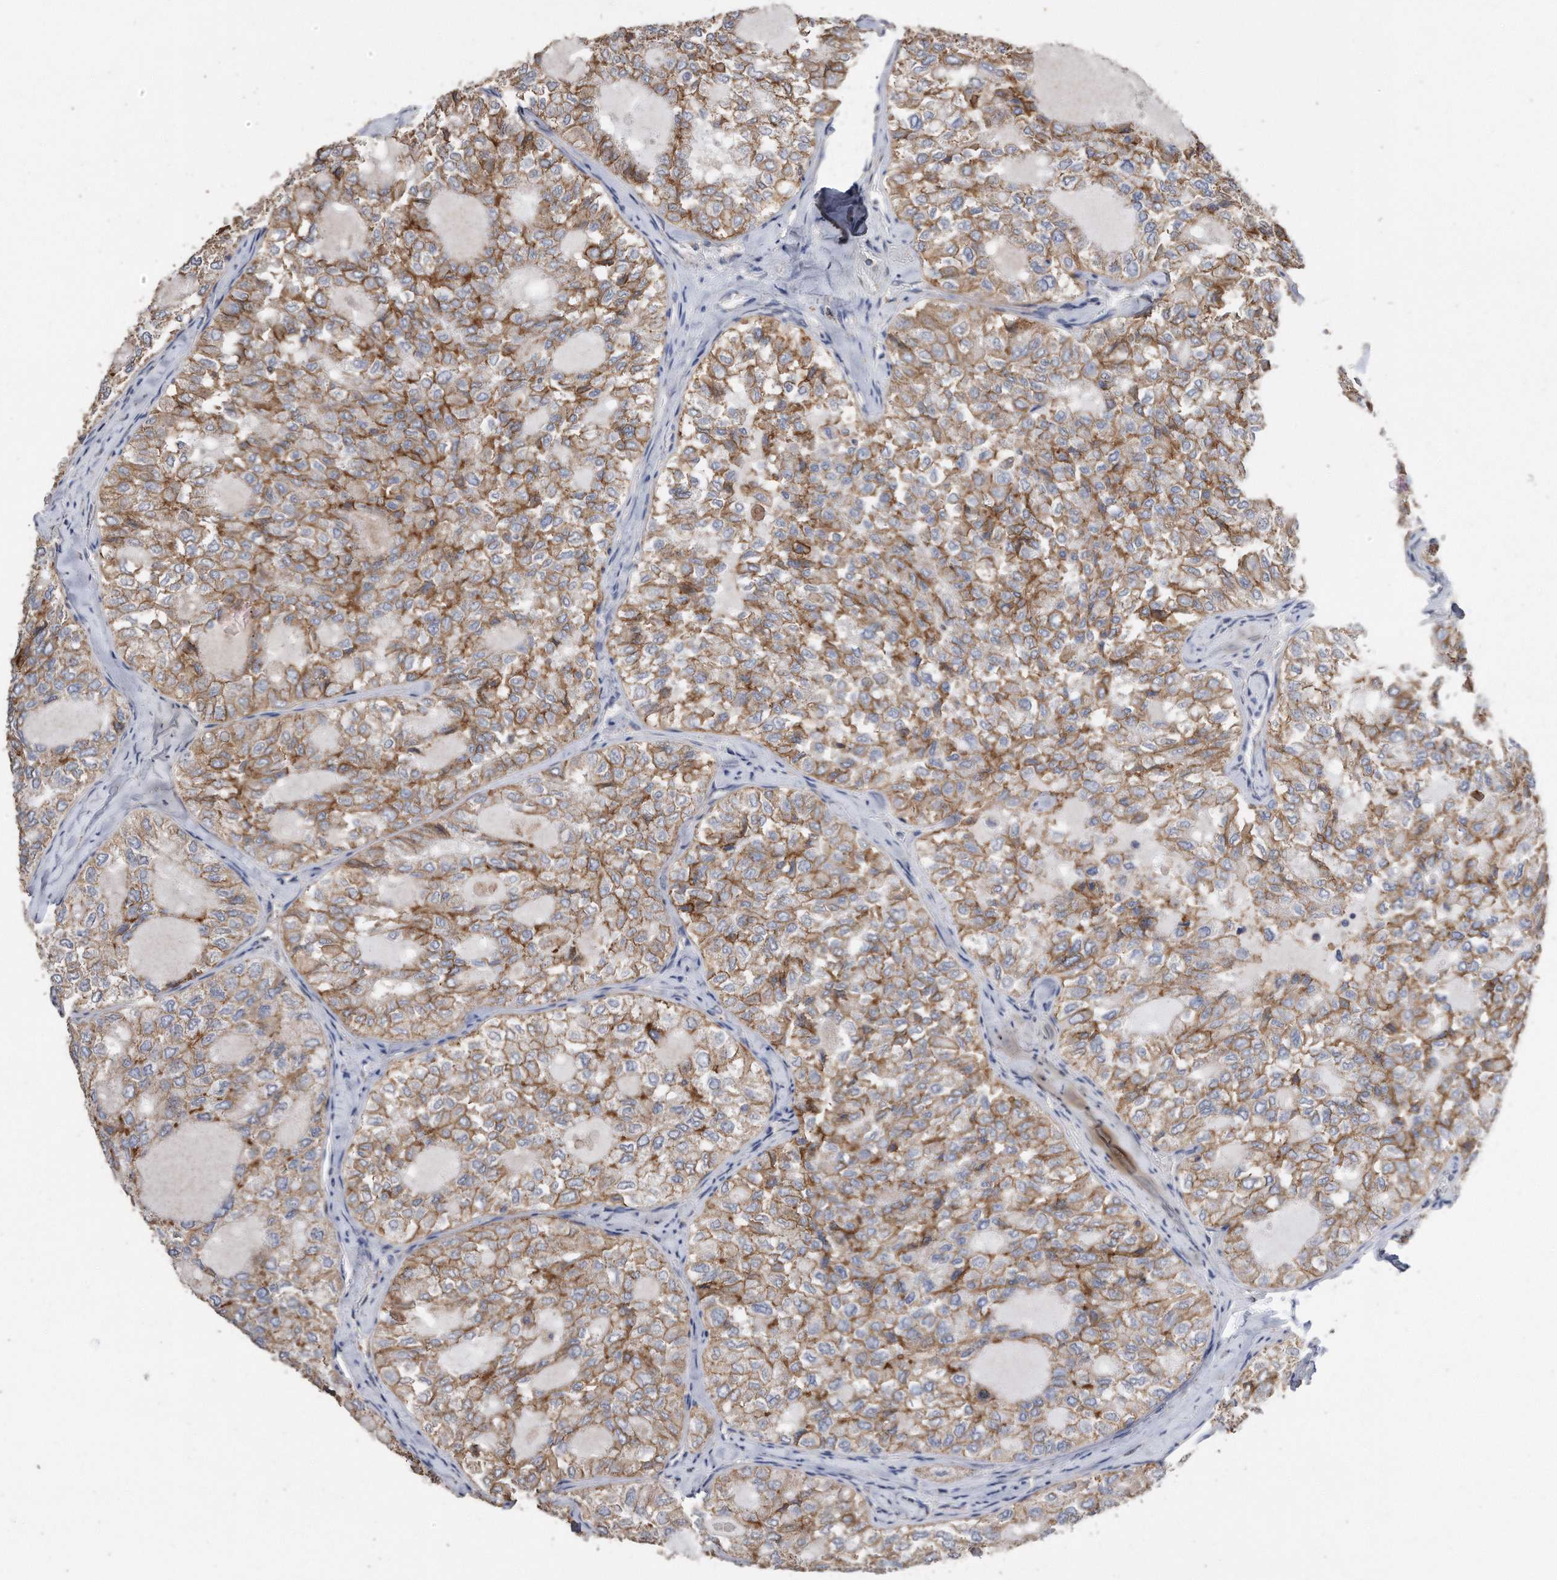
{"staining": {"intensity": "moderate", "quantity": ">75%", "location": "cytoplasmic/membranous"}, "tissue": "thyroid cancer", "cell_type": "Tumor cells", "image_type": "cancer", "snomed": [{"axis": "morphology", "description": "Follicular adenoma carcinoma, NOS"}, {"axis": "topography", "description": "Thyroid gland"}], "caption": "About >75% of tumor cells in human thyroid follicular adenoma carcinoma show moderate cytoplasmic/membranous protein staining as visualized by brown immunohistochemical staining.", "gene": "CDCP1", "patient": {"sex": "male", "age": 75}}